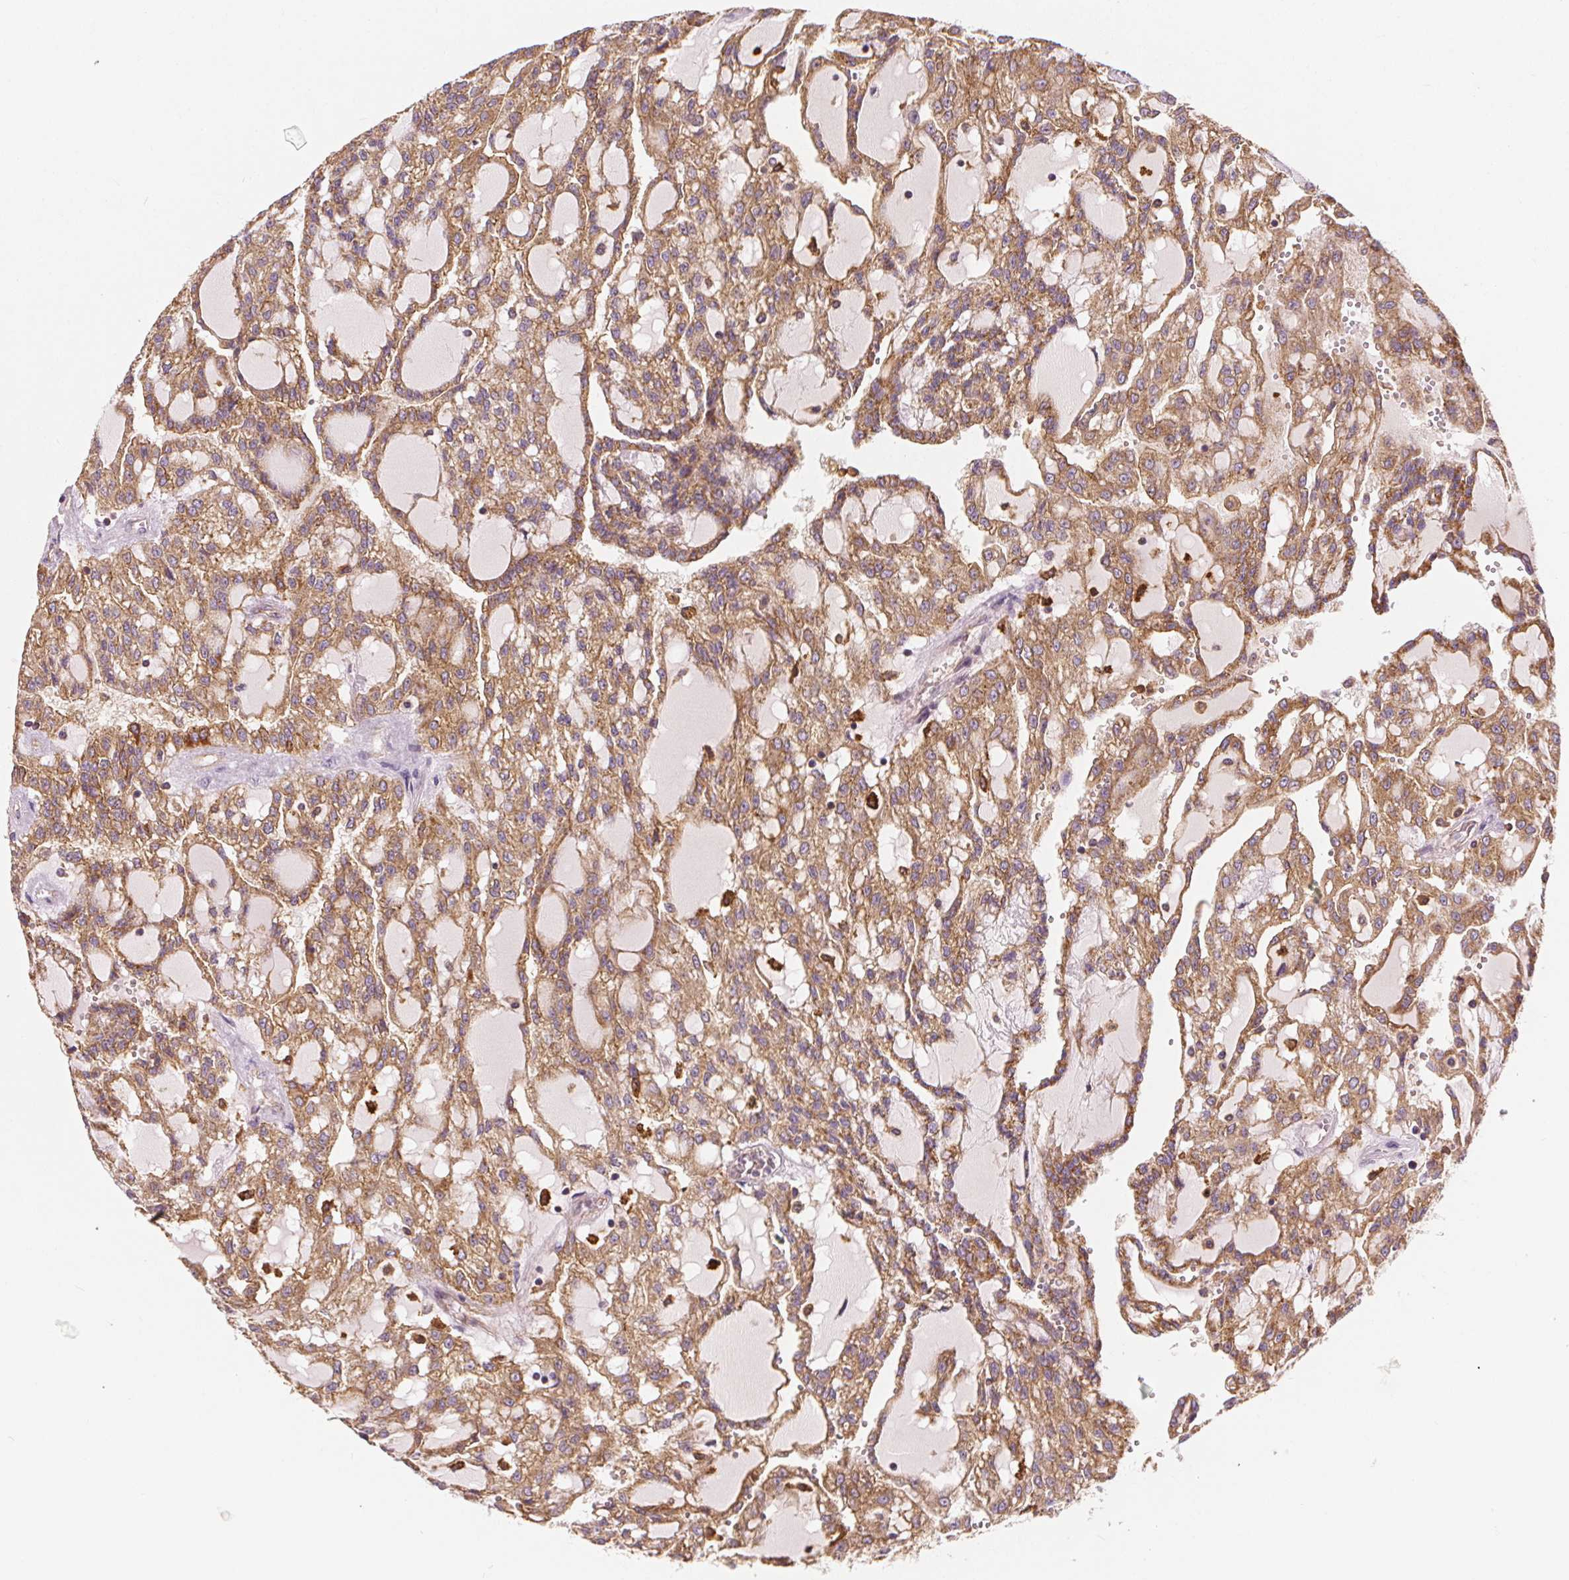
{"staining": {"intensity": "moderate", "quantity": ">75%", "location": "cytoplasmic/membranous"}, "tissue": "renal cancer", "cell_type": "Tumor cells", "image_type": "cancer", "snomed": [{"axis": "morphology", "description": "Adenocarcinoma, NOS"}, {"axis": "topography", "description": "Kidney"}], "caption": "IHC (DAB (3,3'-diaminobenzidine)) staining of human renal cancer (adenocarcinoma) shows moderate cytoplasmic/membranous protein expression in about >75% of tumor cells.", "gene": "RAB20", "patient": {"sex": "male", "age": 63}}